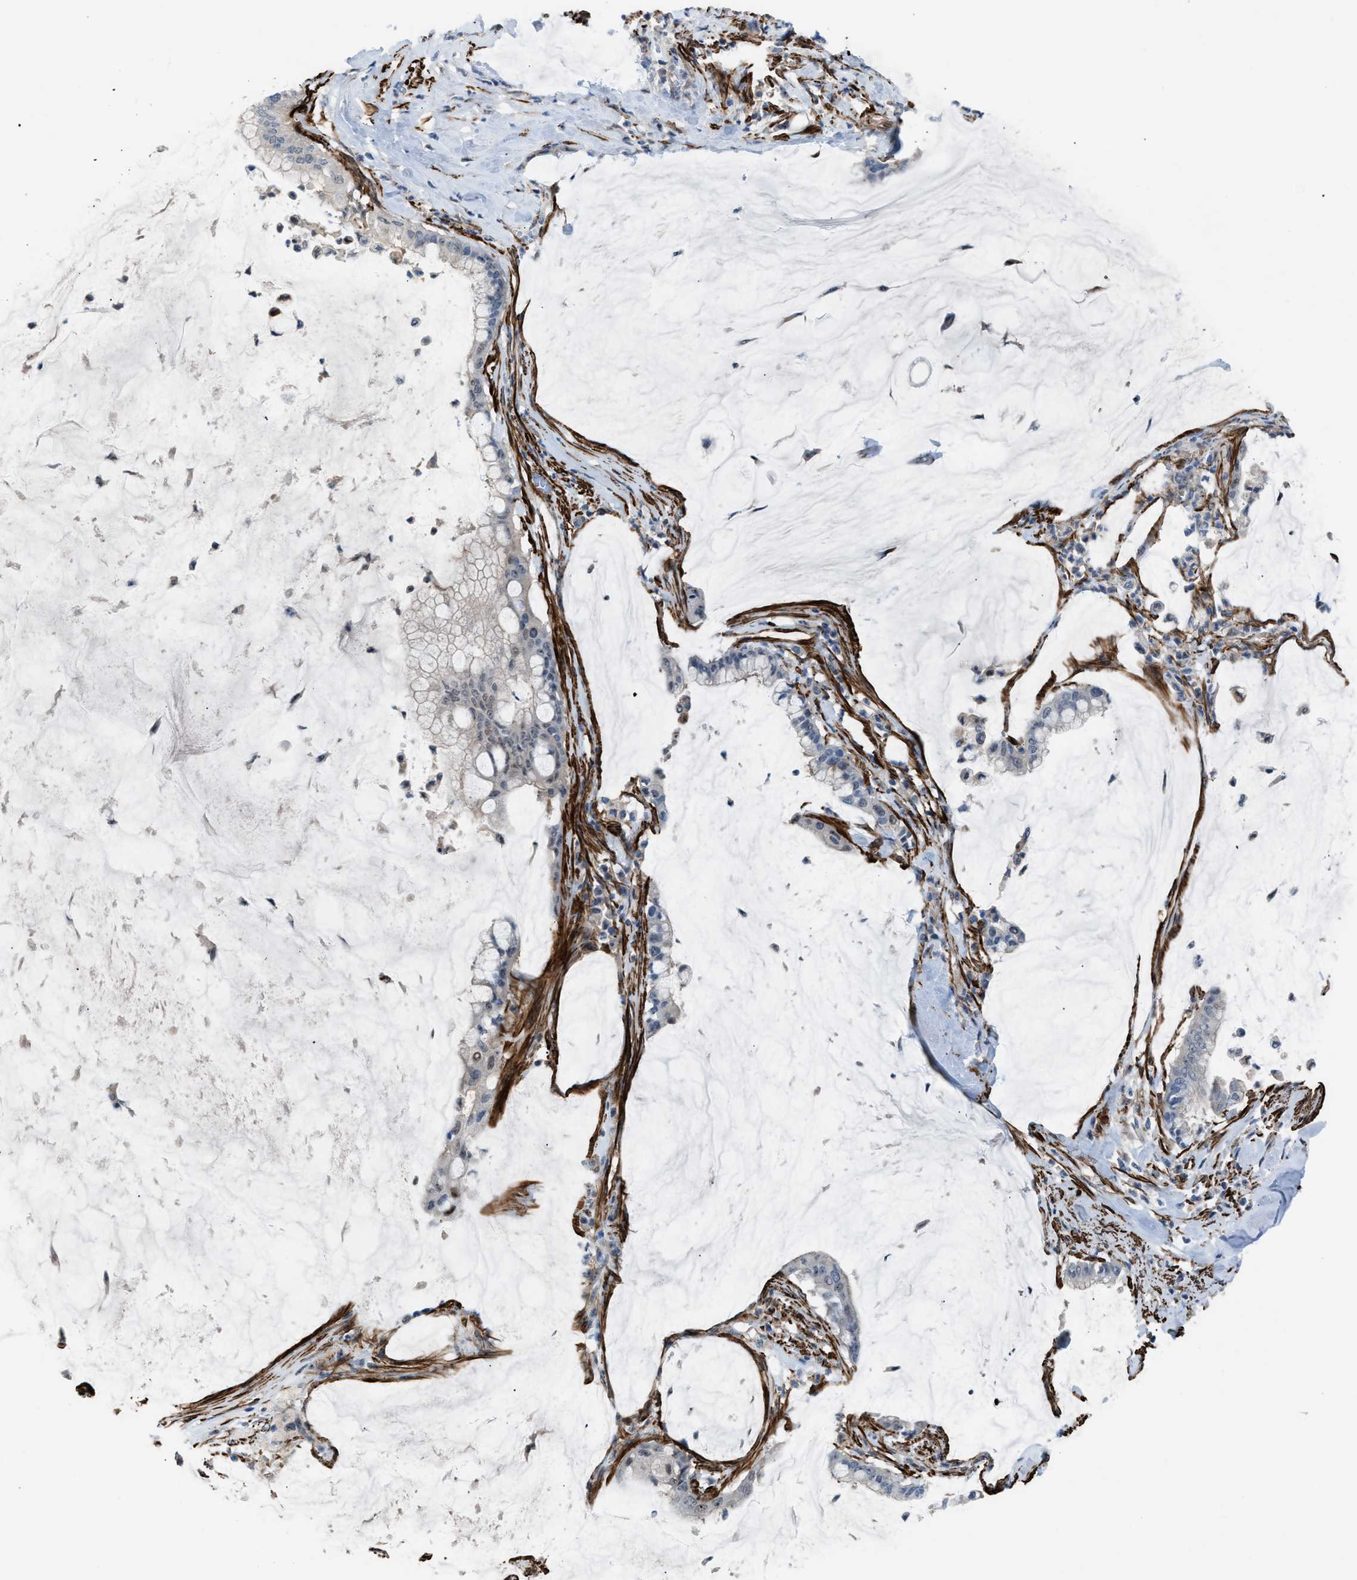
{"staining": {"intensity": "negative", "quantity": "none", "location": "none"}, "tissue": "pancreatic cancer", "cell_type": "Tumor cells", "image_type": "cancer", "snomed": [{"axis": "morphology", "description": "Adenocarcinoma, NOS"}, {"axis": "topography", "description": "Pancreas"}], "caption": "Immunohistochemistry of adenocarcinoma (pancreatic) demonstrates no staining in tumor cells.", "gene": "NQO2", "patient": {"sex": "male", "age": 41}}